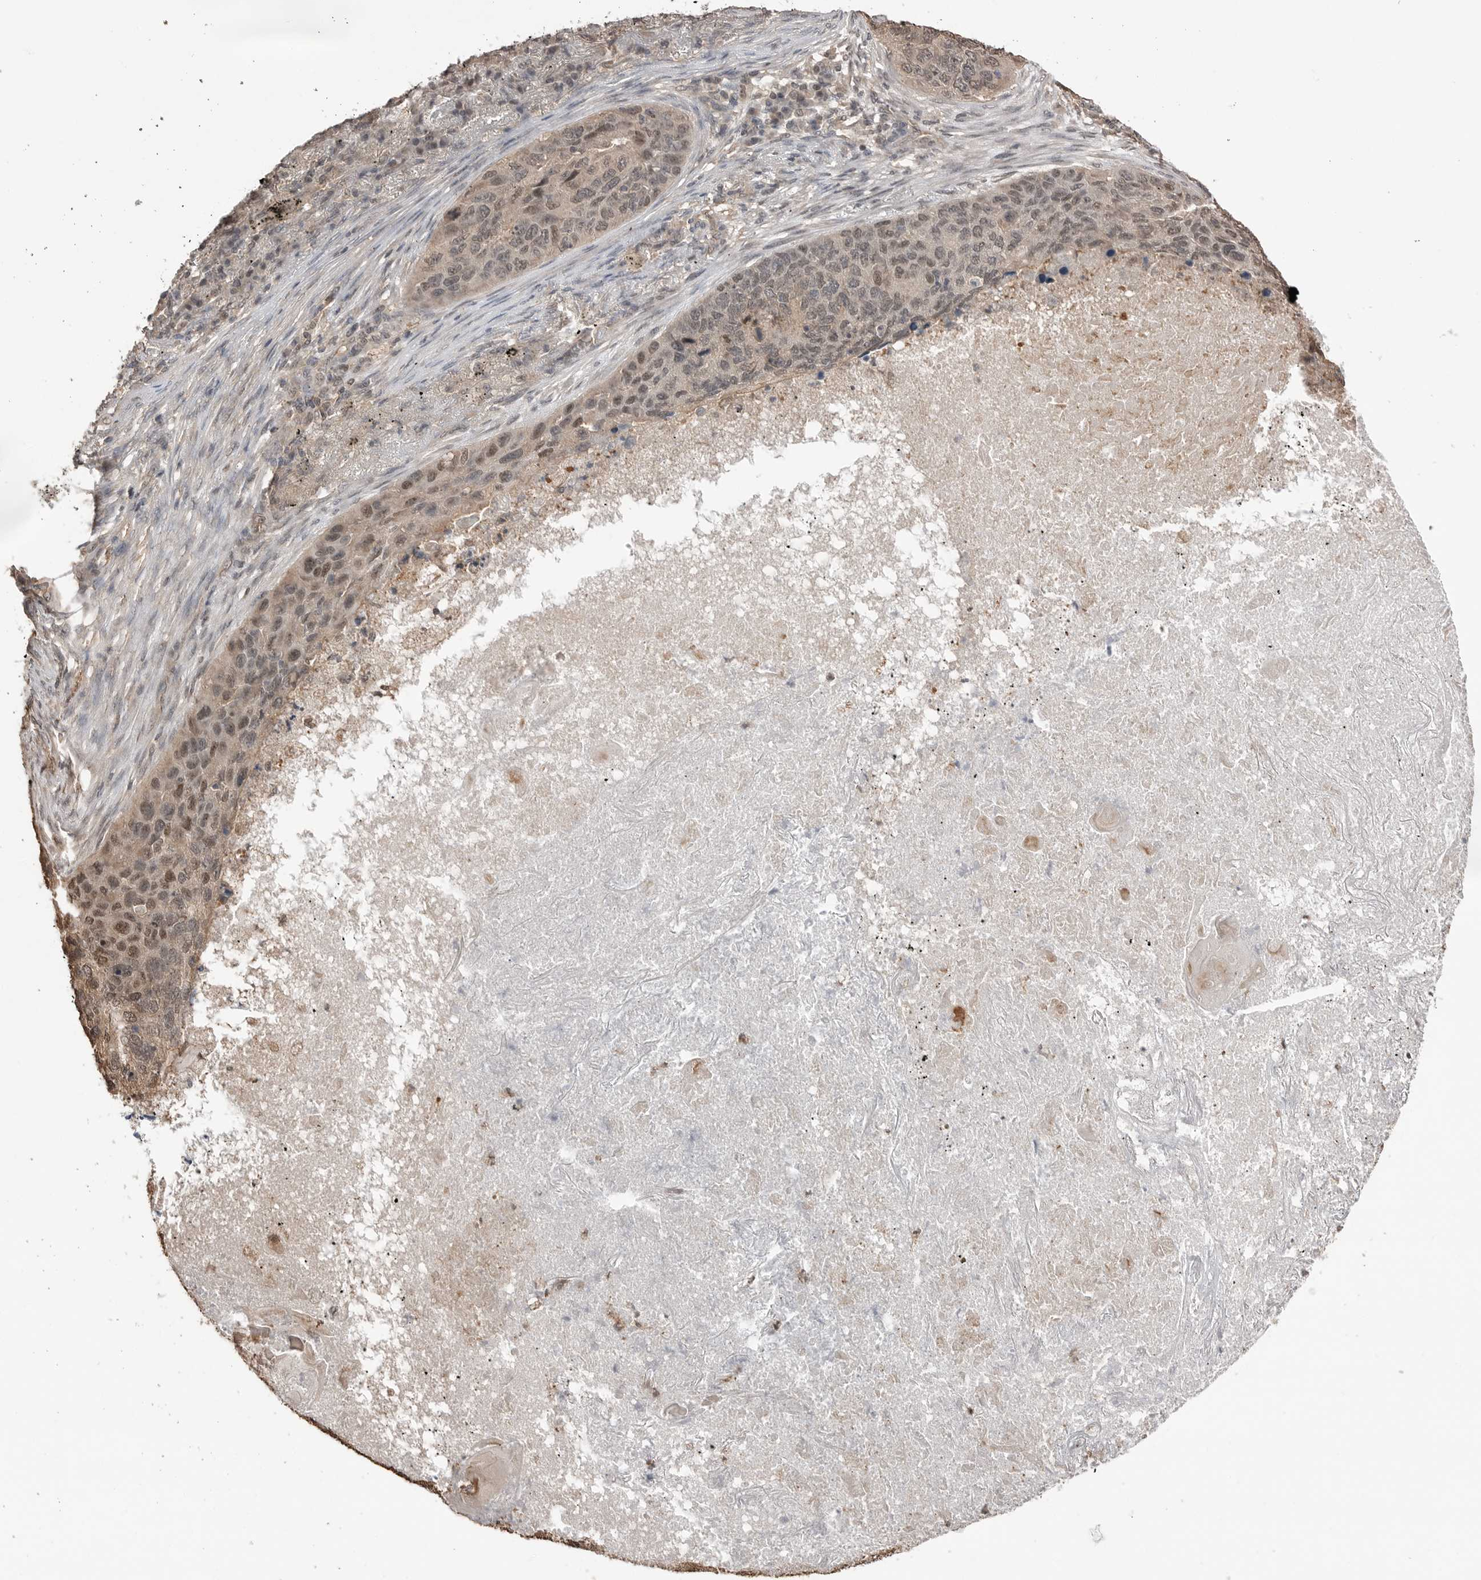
{"staining": {"intensity": "weak", "quantity": "25%-75%", "location": "cytoplasmic/membranous,nuclear"}, "tissue": "lung cancer", "cell_type": "Tumor cells", "image_type": "cancer", "snomed": [{"axis": "morphology", "description": "Squamous cell carcinoma, NOS"}, {"axis": "topography", "description": "Lung"}], "caption": "Immunohistochemical staining of human lung squamous cell carcinoma exhibits low levels of weak cytoplasmic/membranous and nuclear protein staining in approximately 25%-75% of tumor cells. The staining is performed using DAB (3,3'-diaminobenzidine) brown chromogen to label protein expression. The nuclei are counter-stained blue using hematoxylin.", "gene": "PEAK1", "patient": {"sex": "female", "age": 63}}